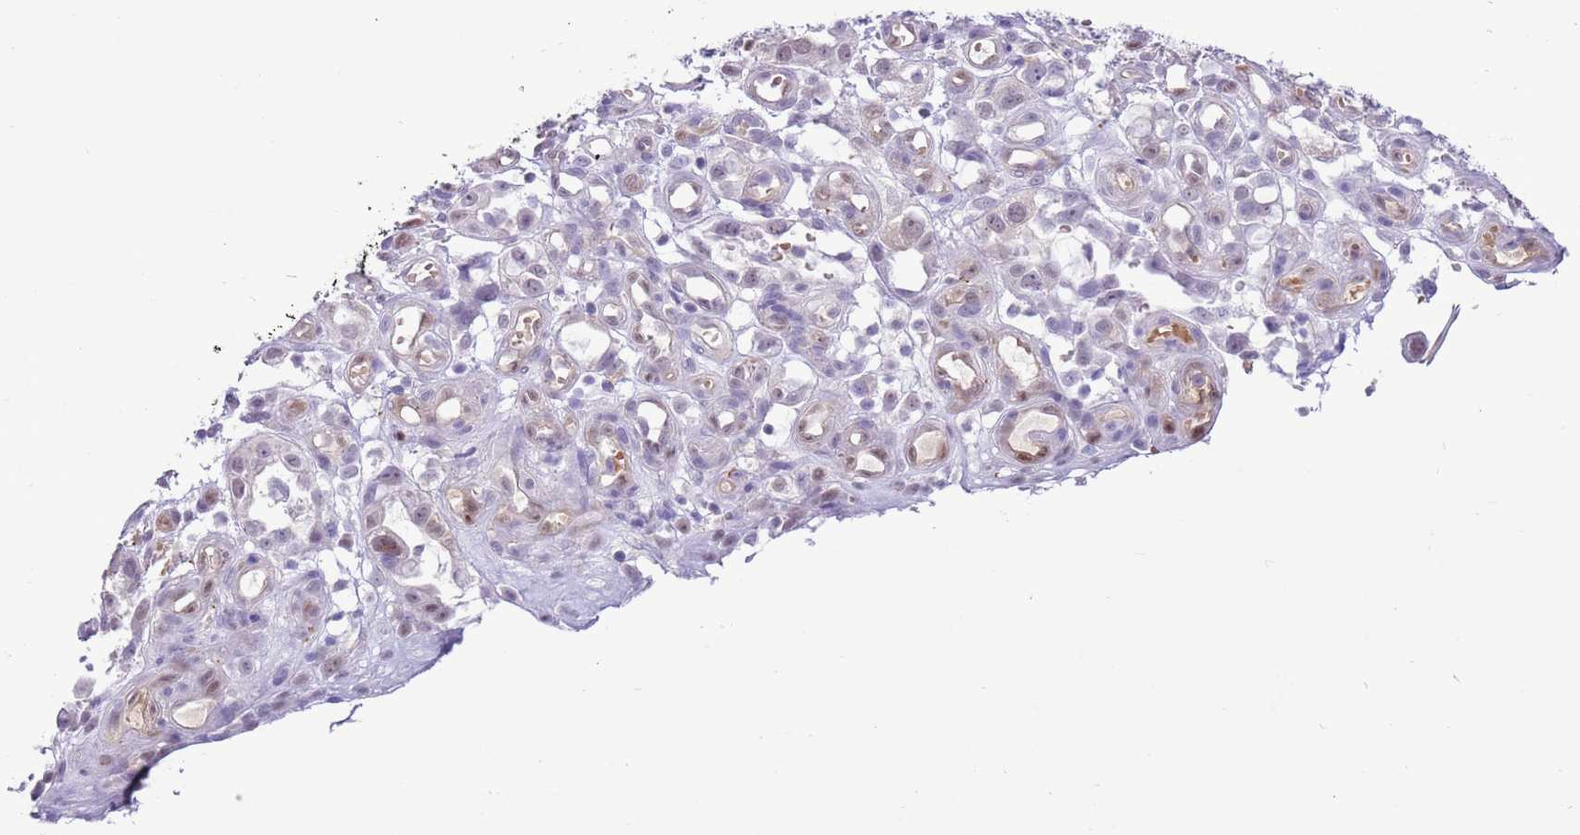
{"staining": {"intensity": "weak", "quantity": "<25%", "location": "nuclear"}, "tissue": "stomach cancer", "cell_type": "Tumor cells", "image_type": "cancer", "snomed": [{"axis": "morphology", "description": "Adenocarcinoma, NOS"}, {"axis": "topography", "description": "Stomach"}], "caption": "DAB immunohistochemical staining of stomach cancer displays no significant expression in tumor cells.", "gene": "DDI2", "patient": {"sex": "male", "age": 55}}